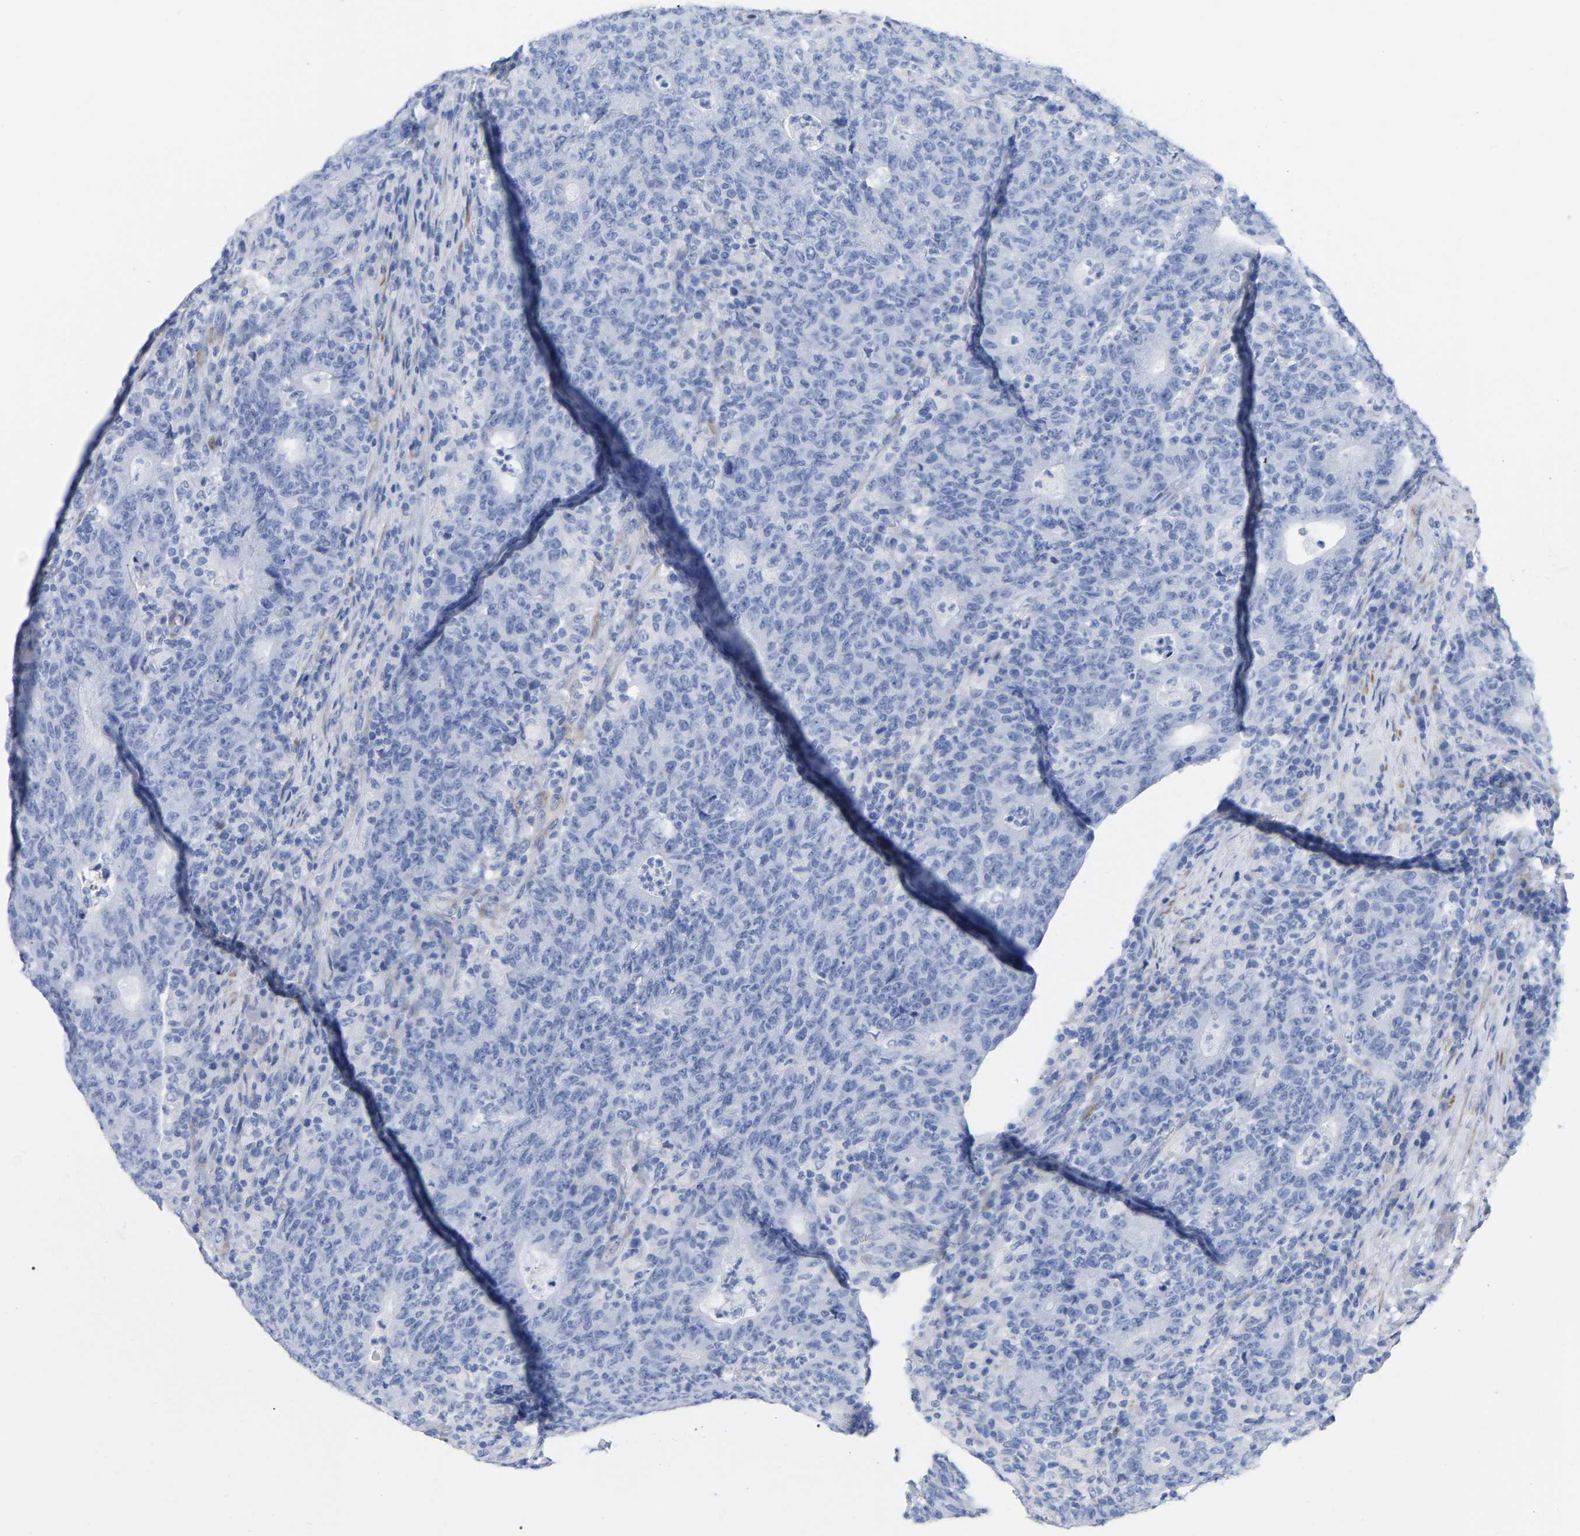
{"staining": {"intensity": "negative", "quantity": "none", "location": "none"}, "tissue": "colorectal cancer", "cell_type": "Tumor cells", "image_type": "cancer", "snomed": [{"axis": "morphology", "description": "Adenocarcinoma, NOS"}, {"axis": "topography", "description": "Colon"}], "caption": "High power microscopy image of an IHC histopathology image of colorectal cancer, revealing no significant staining in tumor cells.", "gene": "HAPLN1", "patient": {"sex": "female", "age": 75}}